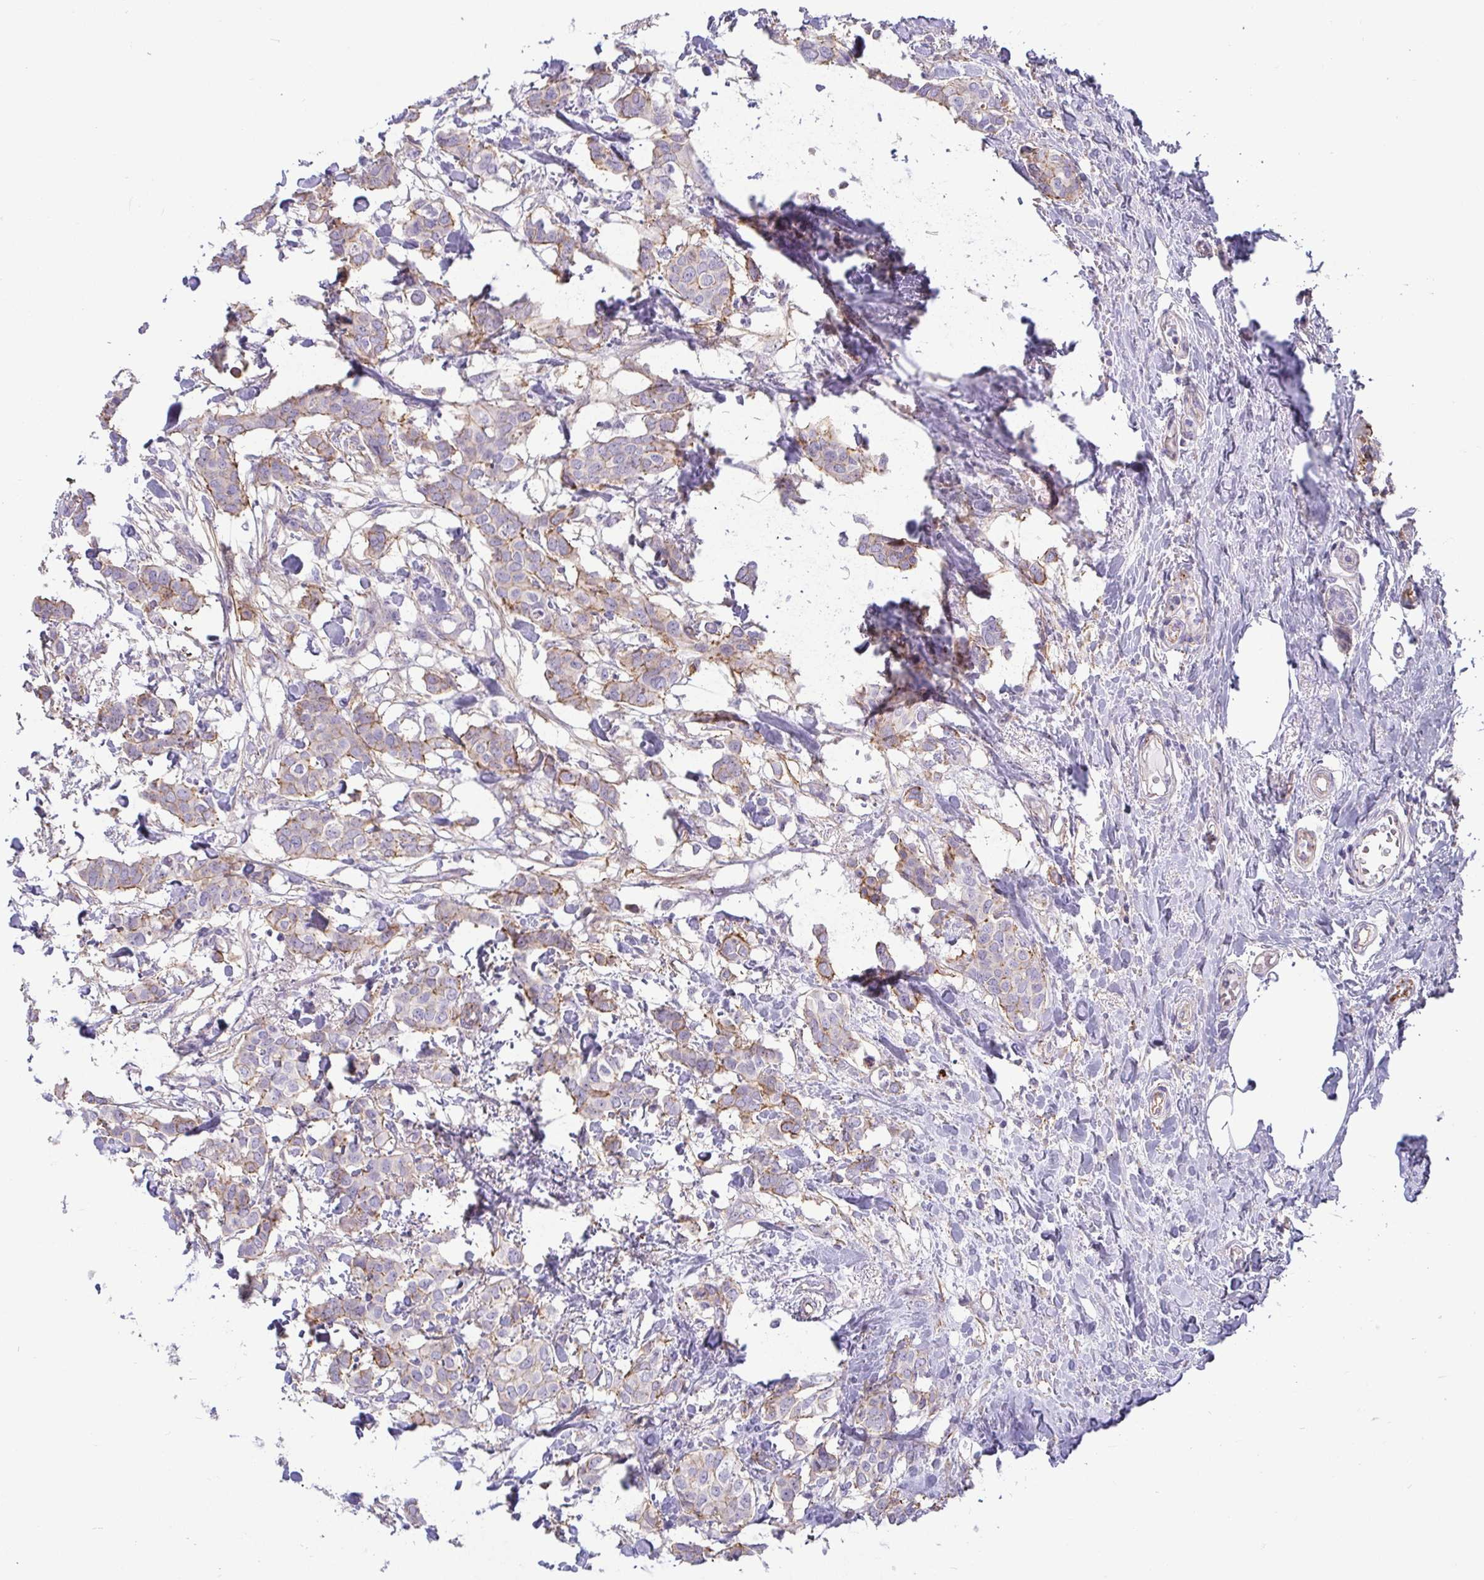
{"staining": {"intensity": "weak", "quantity": "<25%", "location": "cytoplasmic/membranous"}, "tissue": "breast cancer", "cell_type": "Tumor cells", "image_type": "cancer", "snomed": [{"axis": "morphology", "description": "Duct carcinoma"}, {"axis": "topography", "description": "Breast"}], "caption": "The photomicrograph demonstrates no staining of tumor cells in breast invasive ductal carcinoma.", "gene": "LIMA1", "patient": {"sex": "female", "age": 62}}